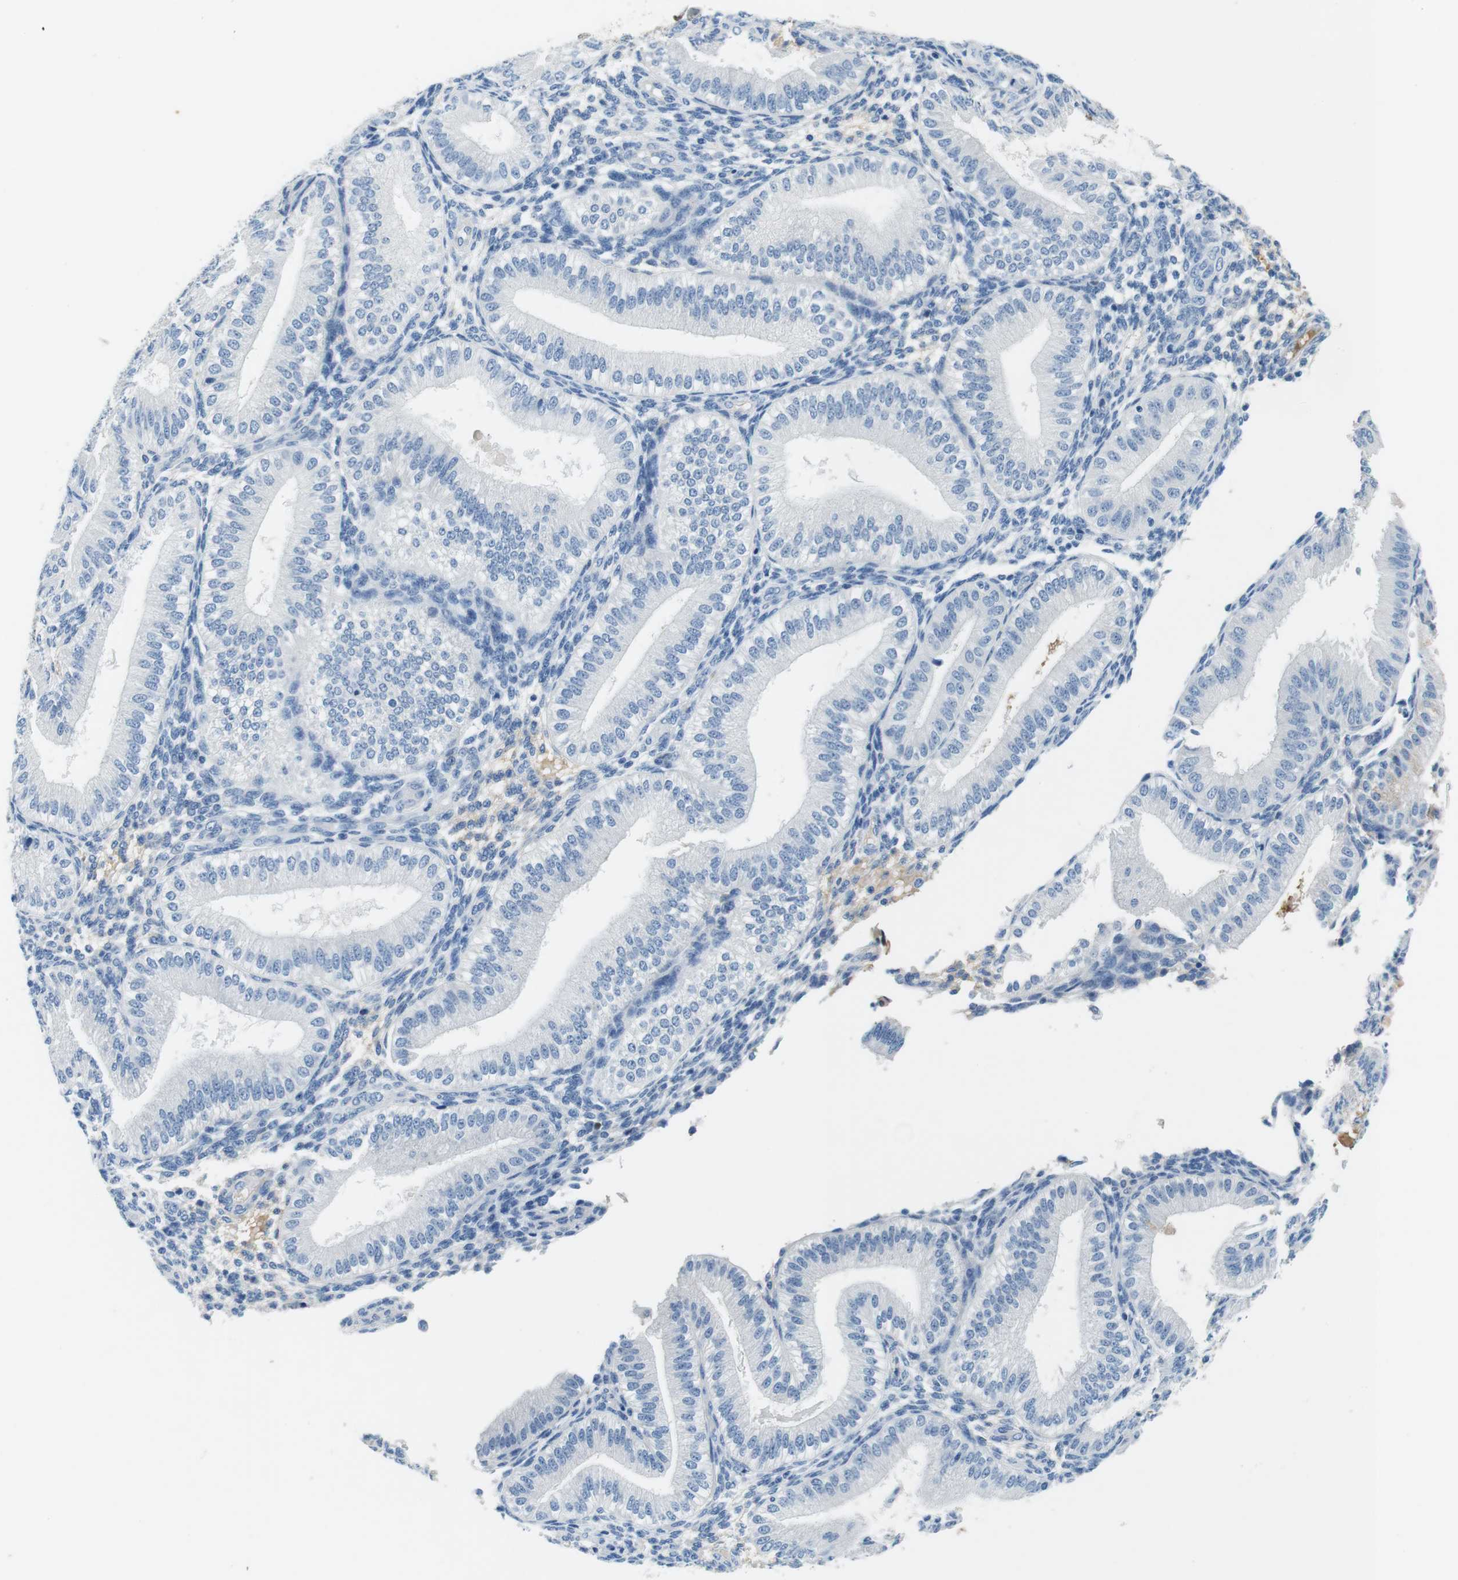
{"staining": {"intensity": "moderate", "quantity": "25%-75%", "location": "cytoplasmic/membranous"}, "tissue": "endometrium", "cell_type": "Cells in endometrial stroma", "image_type": "normal", "snomed": [{"axis": "morphology", "description": "Normal tissue, NOS"}, {"axis": "topography", "description": "Endometrium"}], "caption": "A brown stain highlights moderate cytoplasmic/membranous staining of a protein in cells in endometrial stroma of normal endometrium.", "gene": "IGHD", "patient": {"sex": "female", "age": 39}}